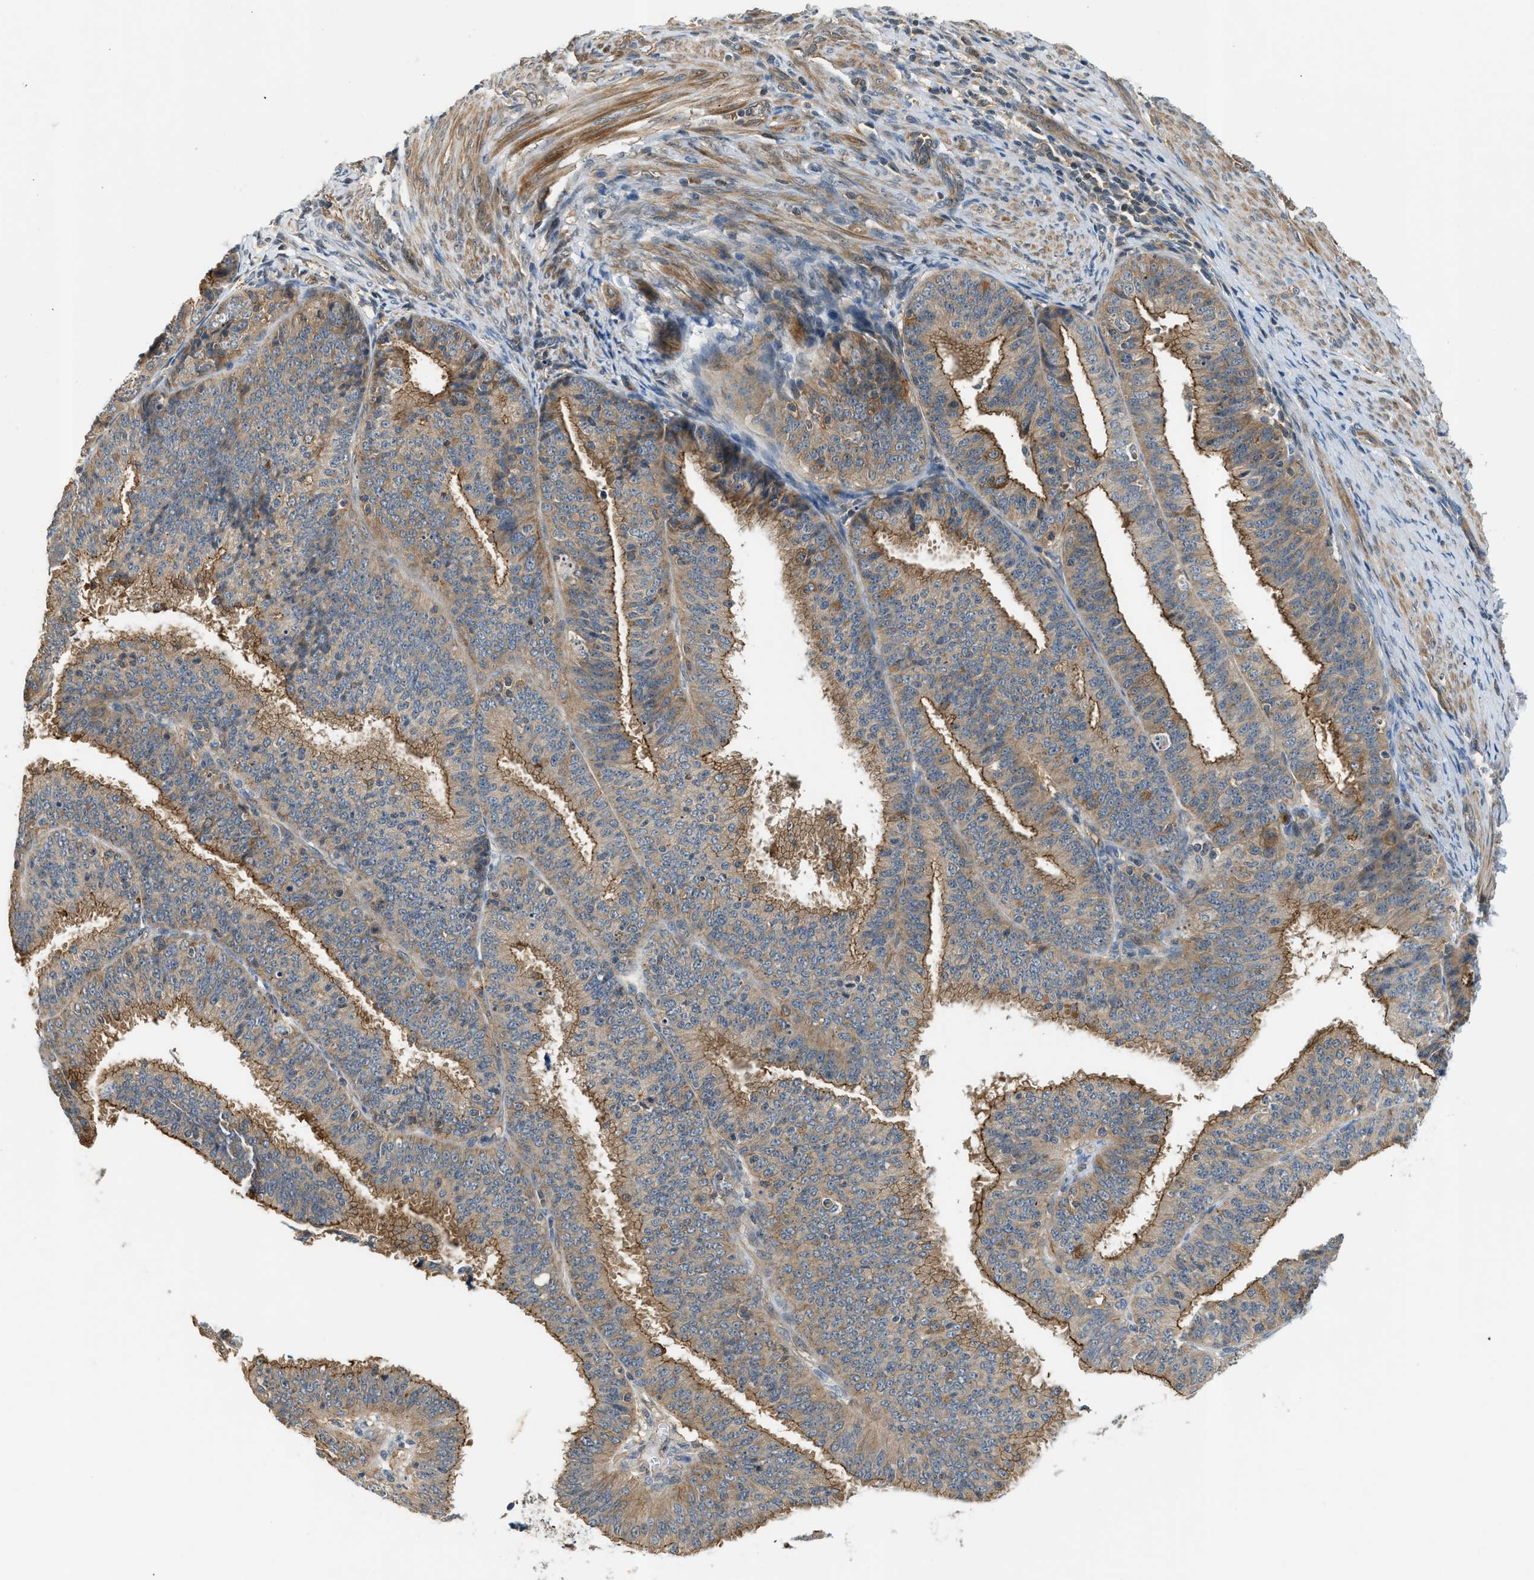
{"staining": {"intensity": "moderate", "quantity": ">75%", "location": "cytoplasmic/membranous"}, "tissue": "endometrial cancer", "cell_type": "Tumor cells", "image_type": "cancer", "snomed": [{"axis": "morphology", "description": "Adenocarcinoma, NOS"}, {"axis": "topography", "description": "Endometrium"}], "caption": "This is an image of IHC staining of endometrial cancer, which shows moderate staining in the cytoplasmic/membranous of tumor cells.", "gene": "CBLB", "patient": {"sex": "female", "age": 70}}